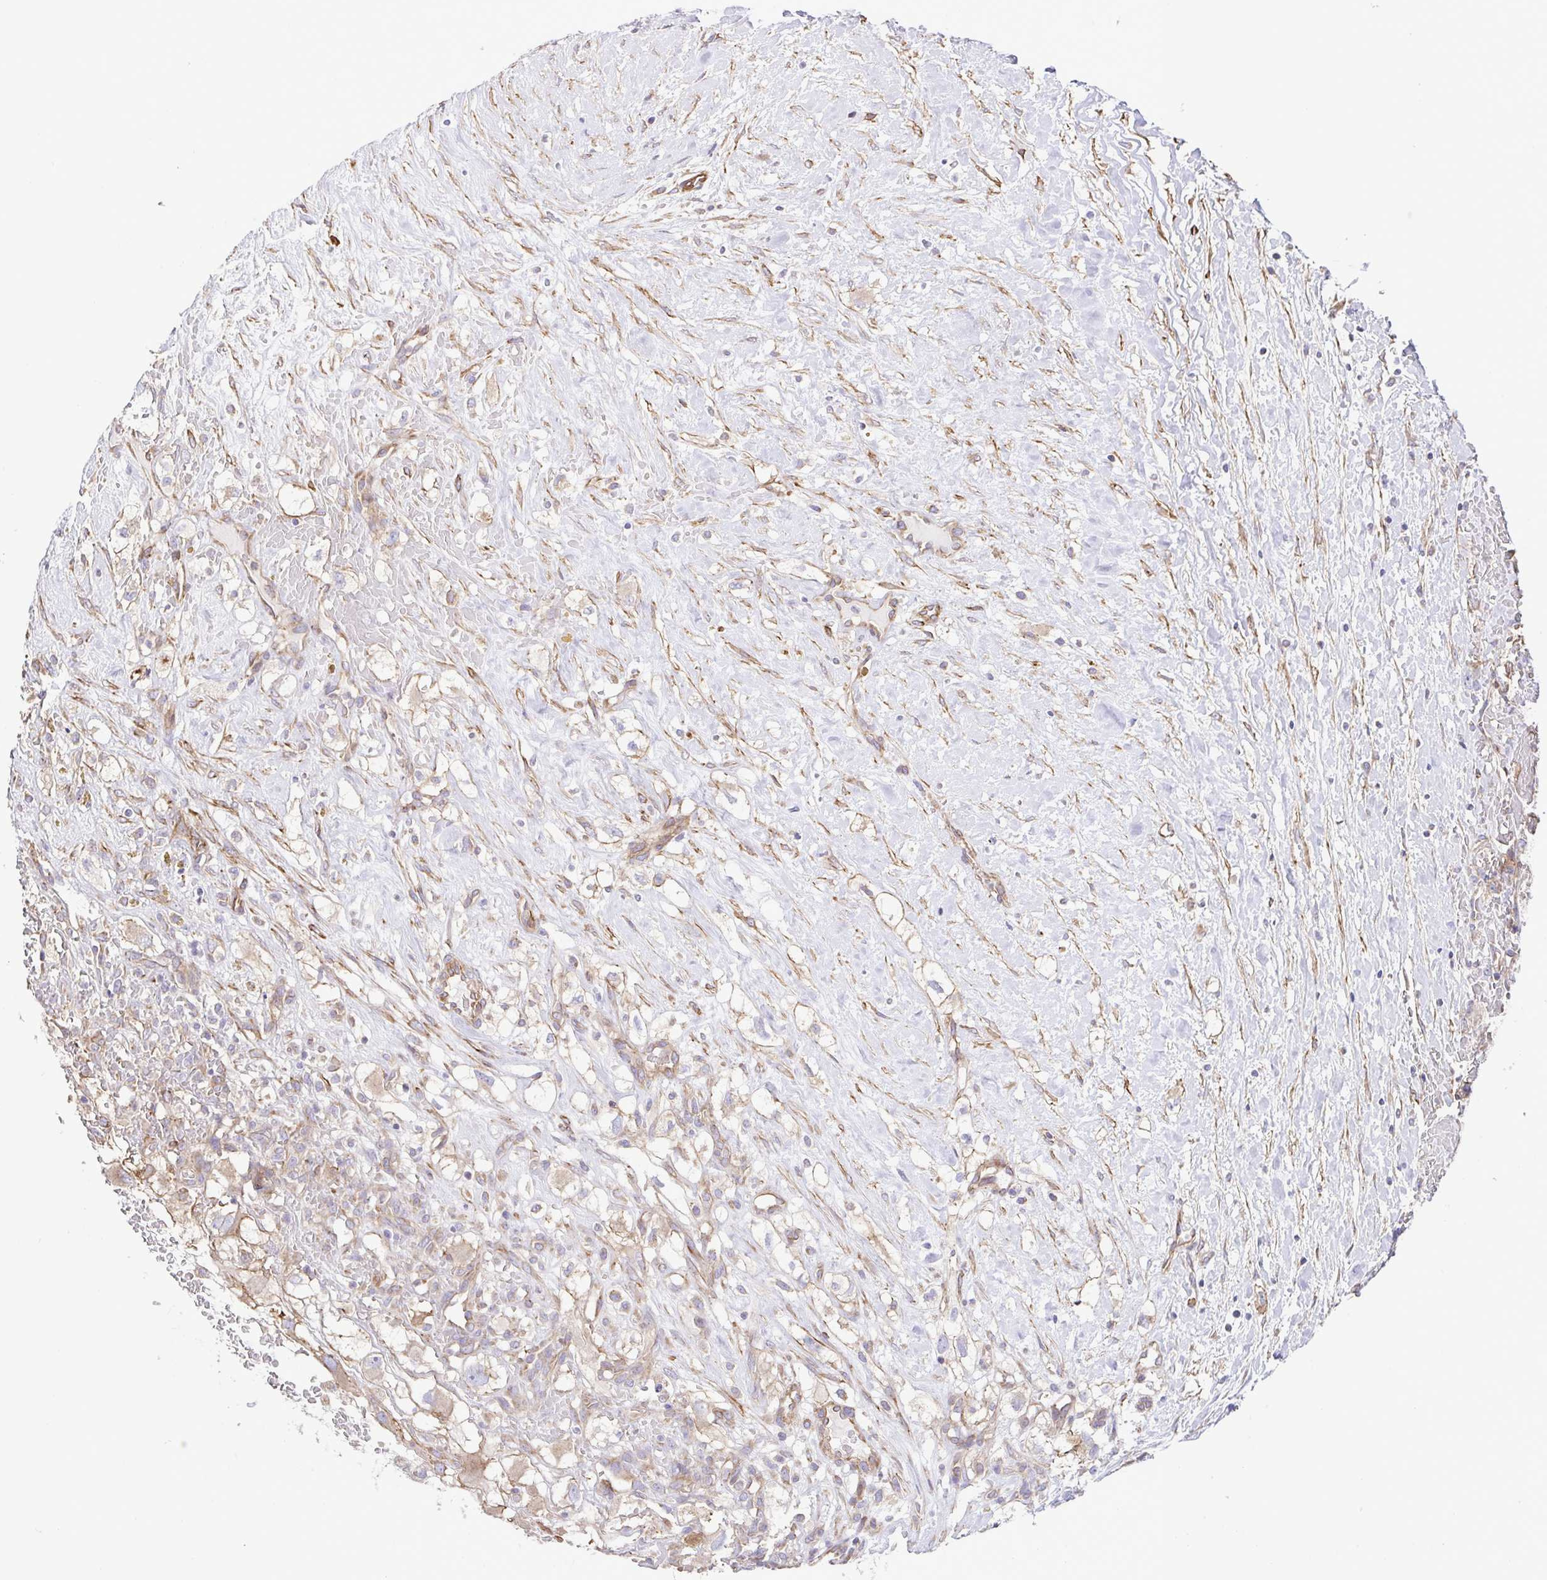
{"staining": {"intensity": "negative", "quantity": "none", "location": "none"}, "tissue": "renal cancer", "cell_type": "Tumor cells", "image_type": "cancer", "snomed": [{"axis": "morphology", "description": "Adenocarcinoma, NOS"}, {"axis": "topography", "description": "Kidney"}], "caption": "The photomicrograph displays no staining of tumor cells in renal cancer (adenocarcinoma).", "gene": "FLT1", "patient": {"sex": "male", "age": 59}}